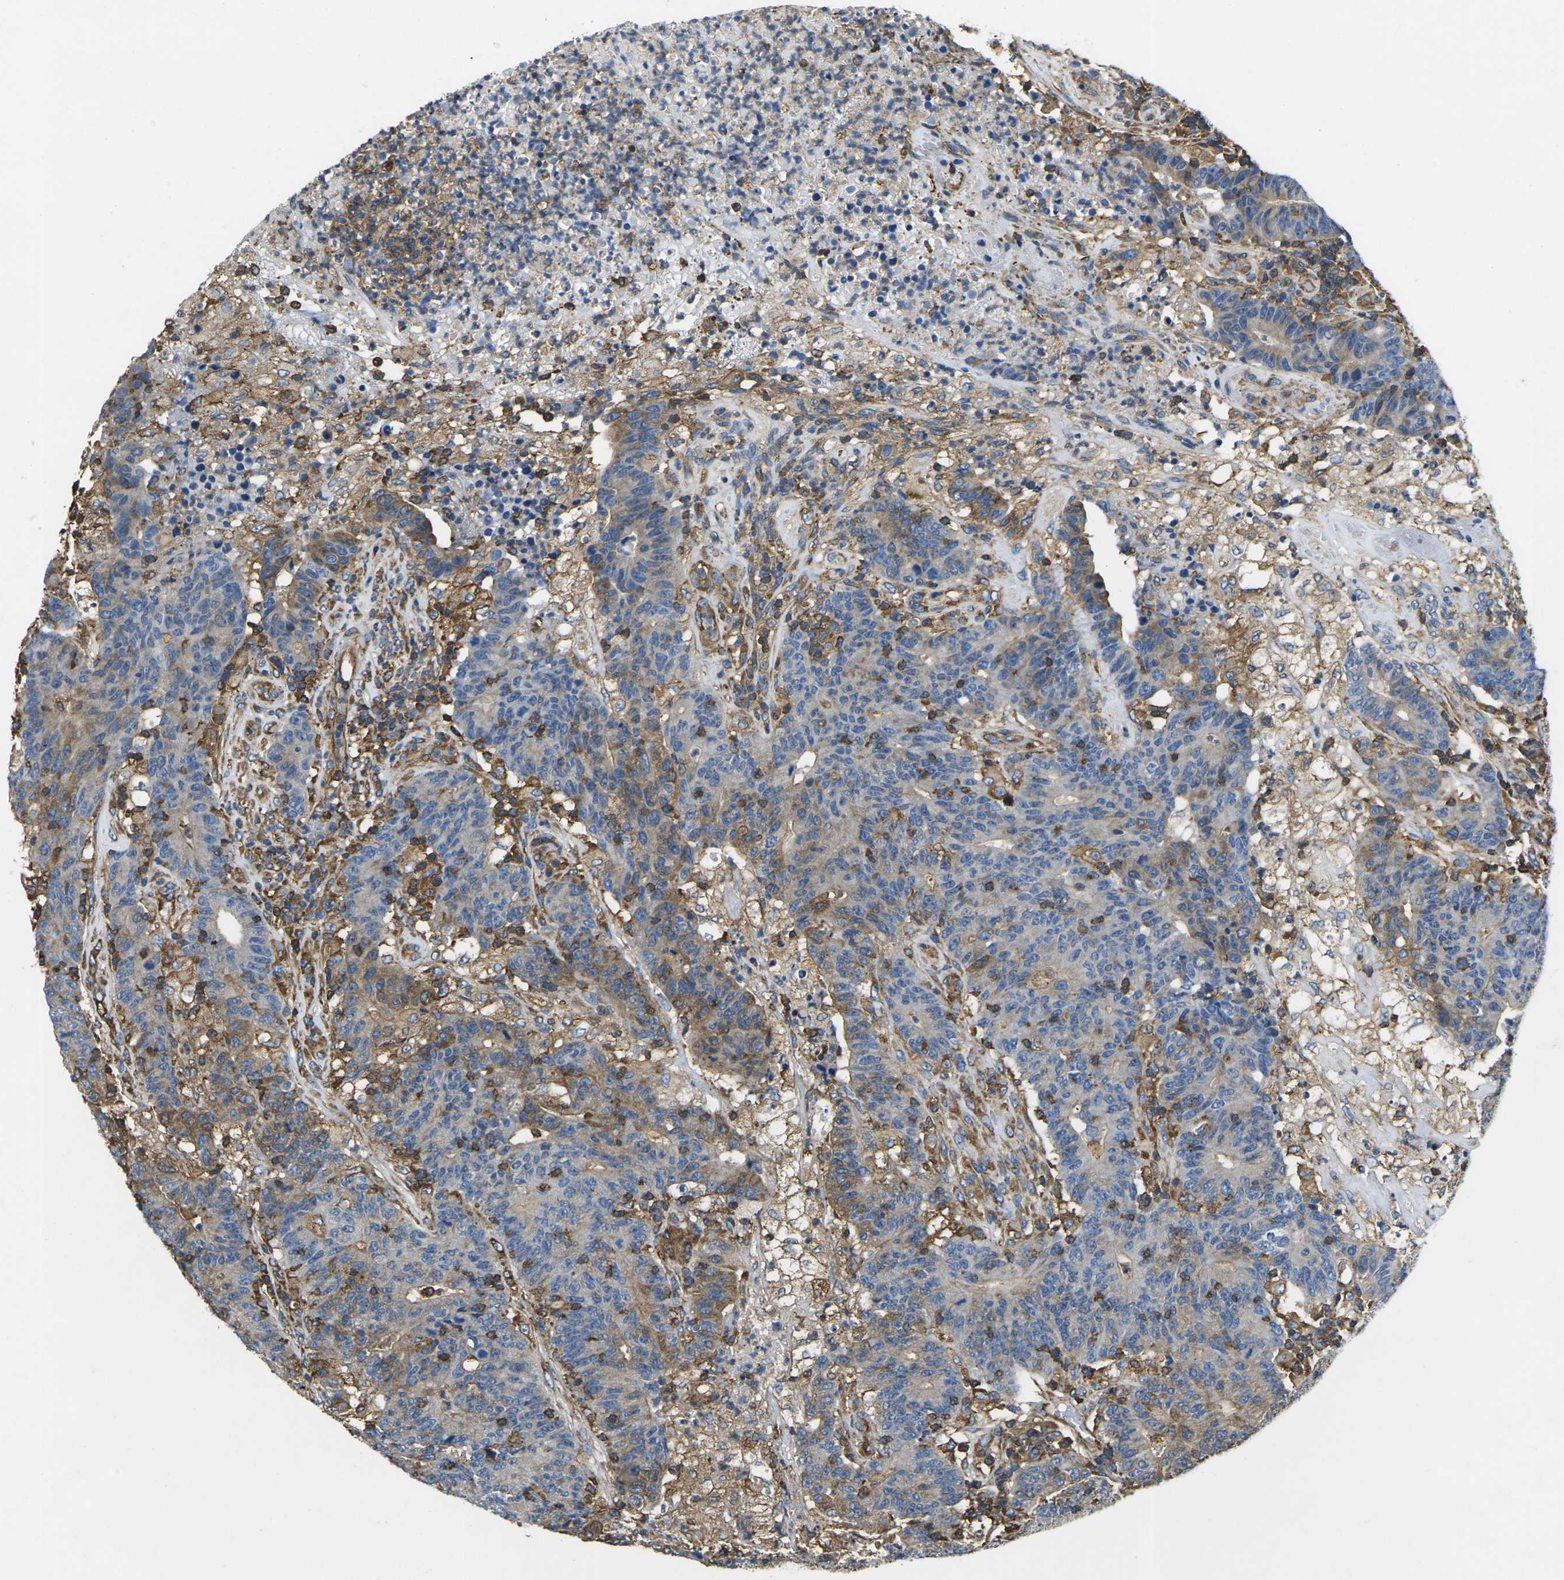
{"staining": {"intensity": "moderate", "quantity": "<25%", "location": "cytoplasmic/membranous"}, "tissue": "colorectal cancer", "cell_type": "Tumor cells", "image_type": "cancer", "snomed": [{"axis": "morphology", "description": "Normal tissue, NOS"}, {"axis": "morphology", "description": "Adenocarcinoma, NOS"}, {"axis": "topography", "description": "Colon"}], "caption": "Protein expression analysis of human adenocarcinoma (colorectal) reveals moderate cytoplasmic/membranous positivity in about <25% of tumor cells.", "gene": "FAM110D", "patient": {"sex": "female", "age": 75}}